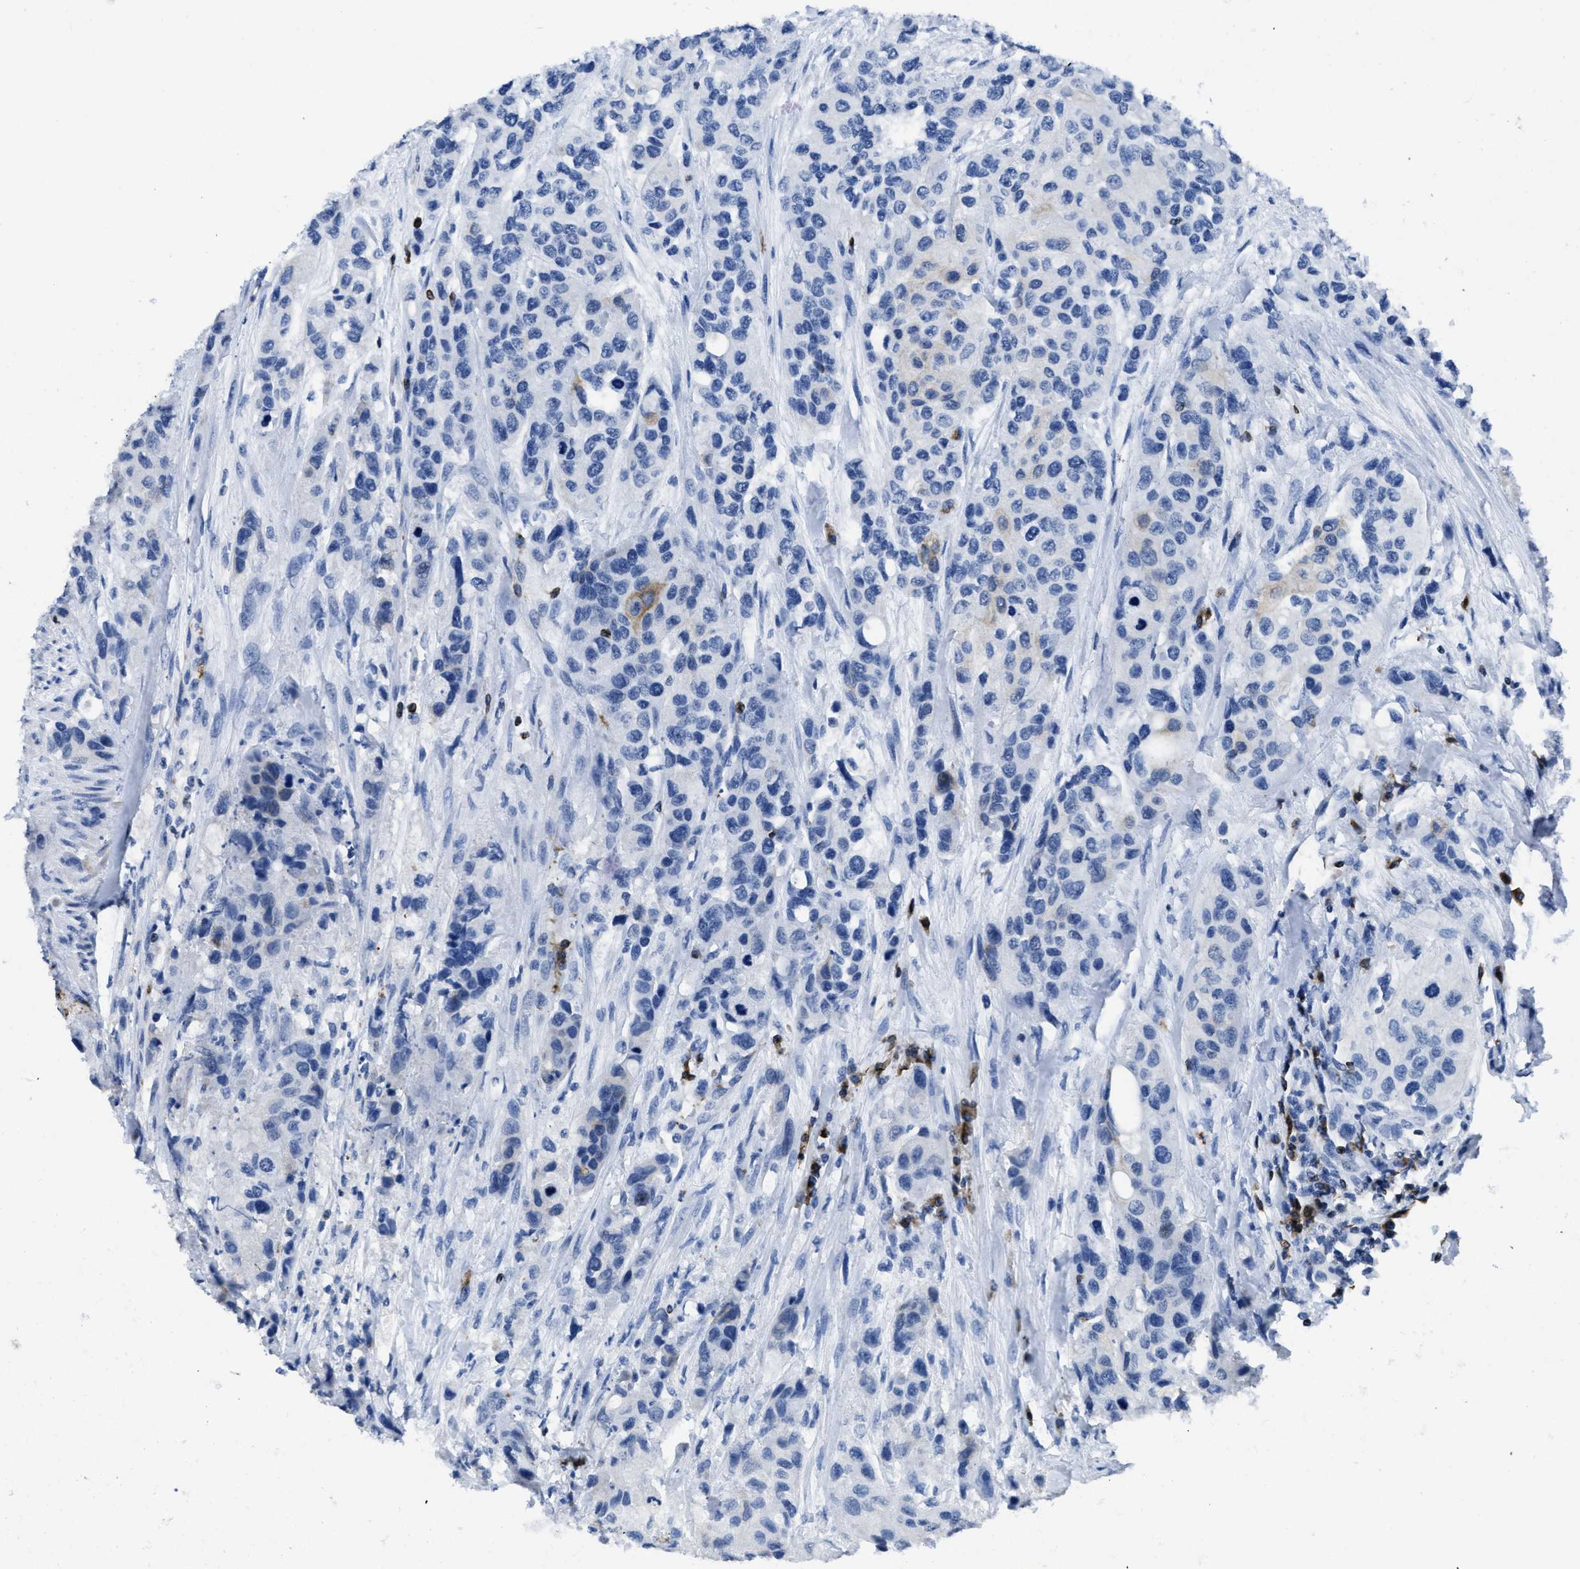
{"staining": {"intensity": "weak", "quantity": "<25%", "location": "cytoplasmic/membranous"}, "tissue": "urothelial cancer", "cell_type": "Tumor cells", "image_type": "cancer", "snomed": [{"axis": "morphology", "description": "Urothelial carcinoma, High grade"}, {"axis": "topography", "description": "Urinary bladder"}], "caption": "Urothelial cancer was stained to show a protein in brown. There is no significant expression in tumor cells. (DAB (3,3'-diaminobenzidine) immunohistochemistry, high magnification).", "gene": "ITGA3", "patient": {"sex": "female", "age": 56}}